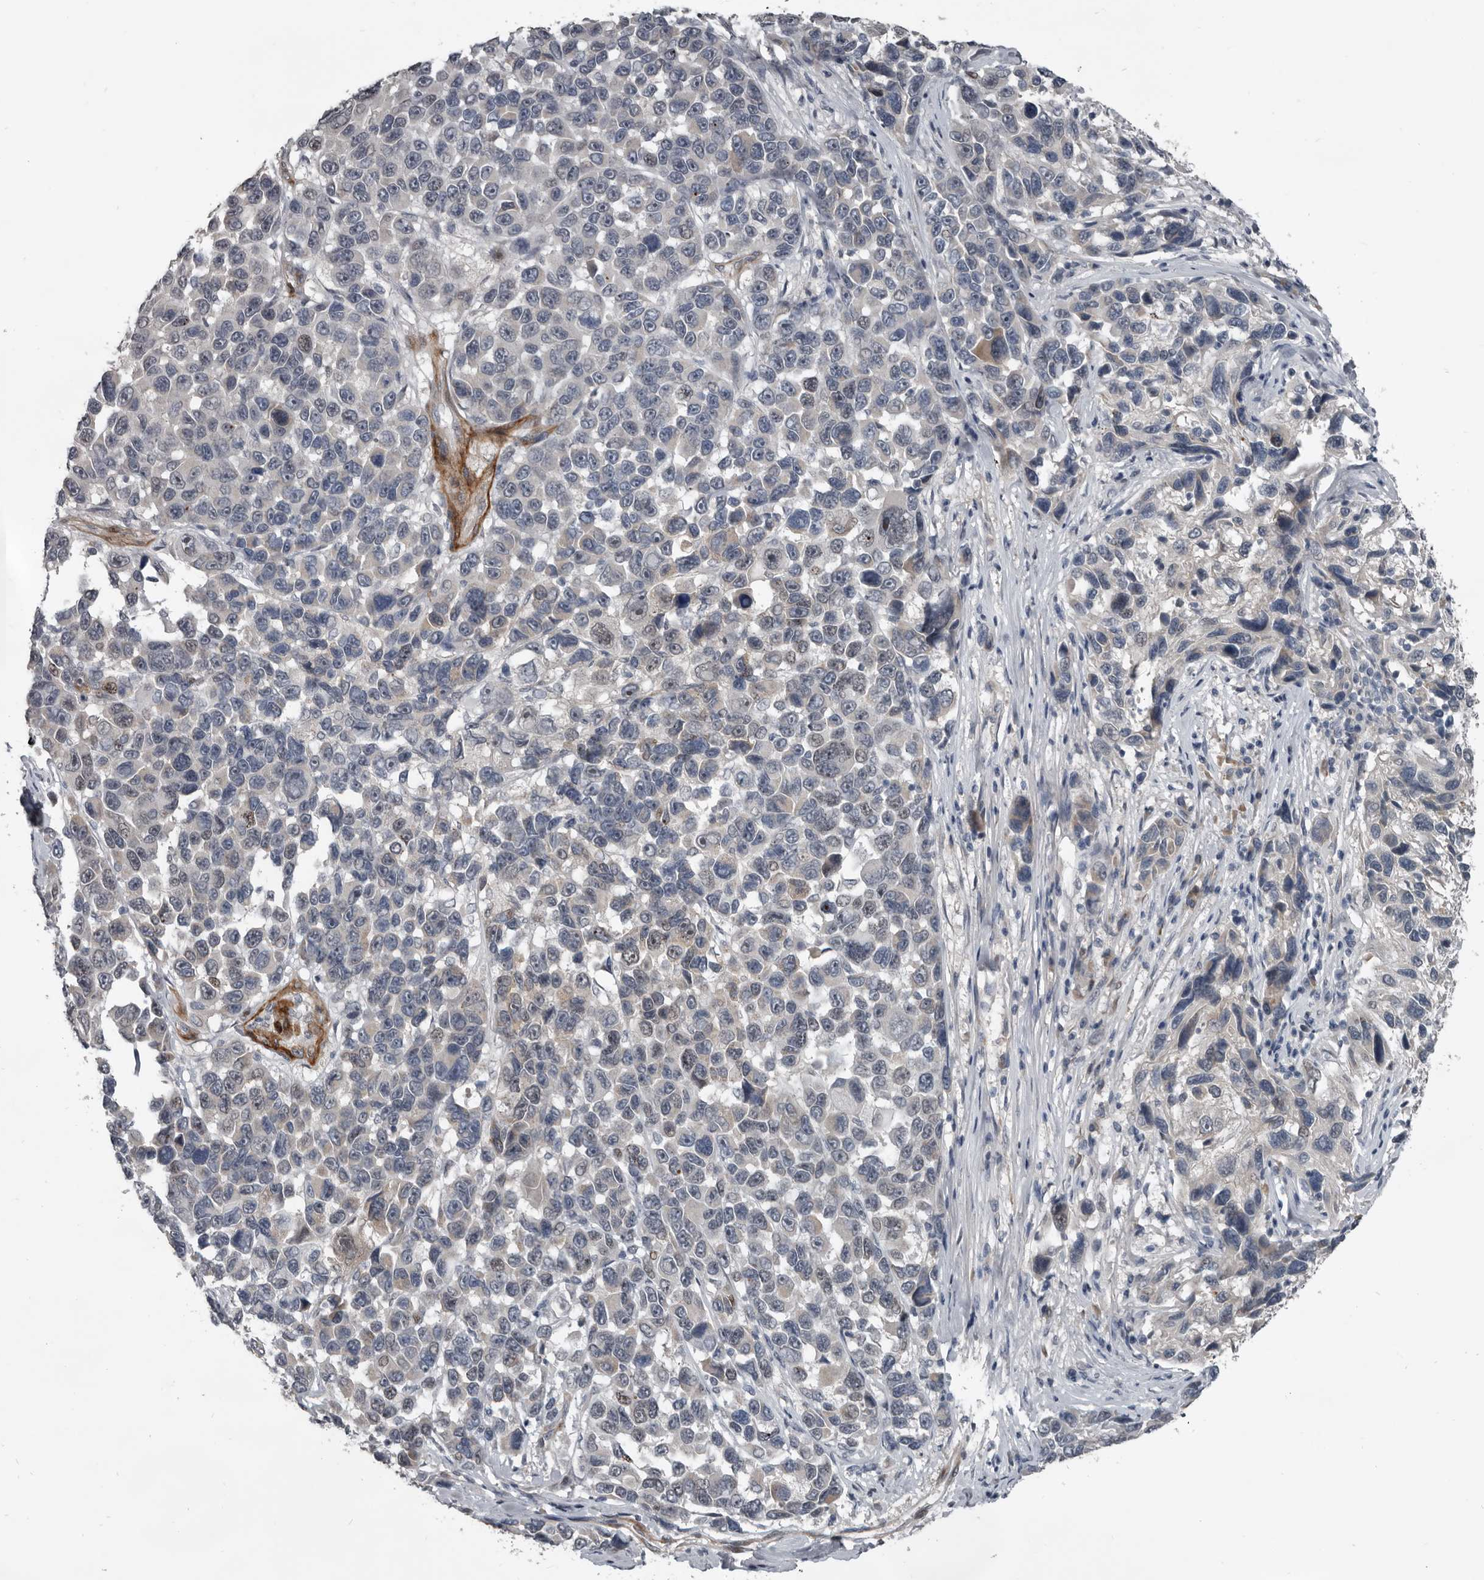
{"staining": {"intensity": "moderate", "quantity": "<25%", "location": "nuclear"}, "tissue": "melanoma", "cell_type": "Tumor cells", "image_type": "cancer", "snomed": [{"axis": "morphology", "description": "Malignant melanoma, NOS"}, {"axis": "topography", "description": "Skin"}], "caption": "Melanoma tissue displays moderate nuclear positivity in about <25% of tumor cells", "gene": "C1orf216", "patient": {"sex": "male", "age": 53}}